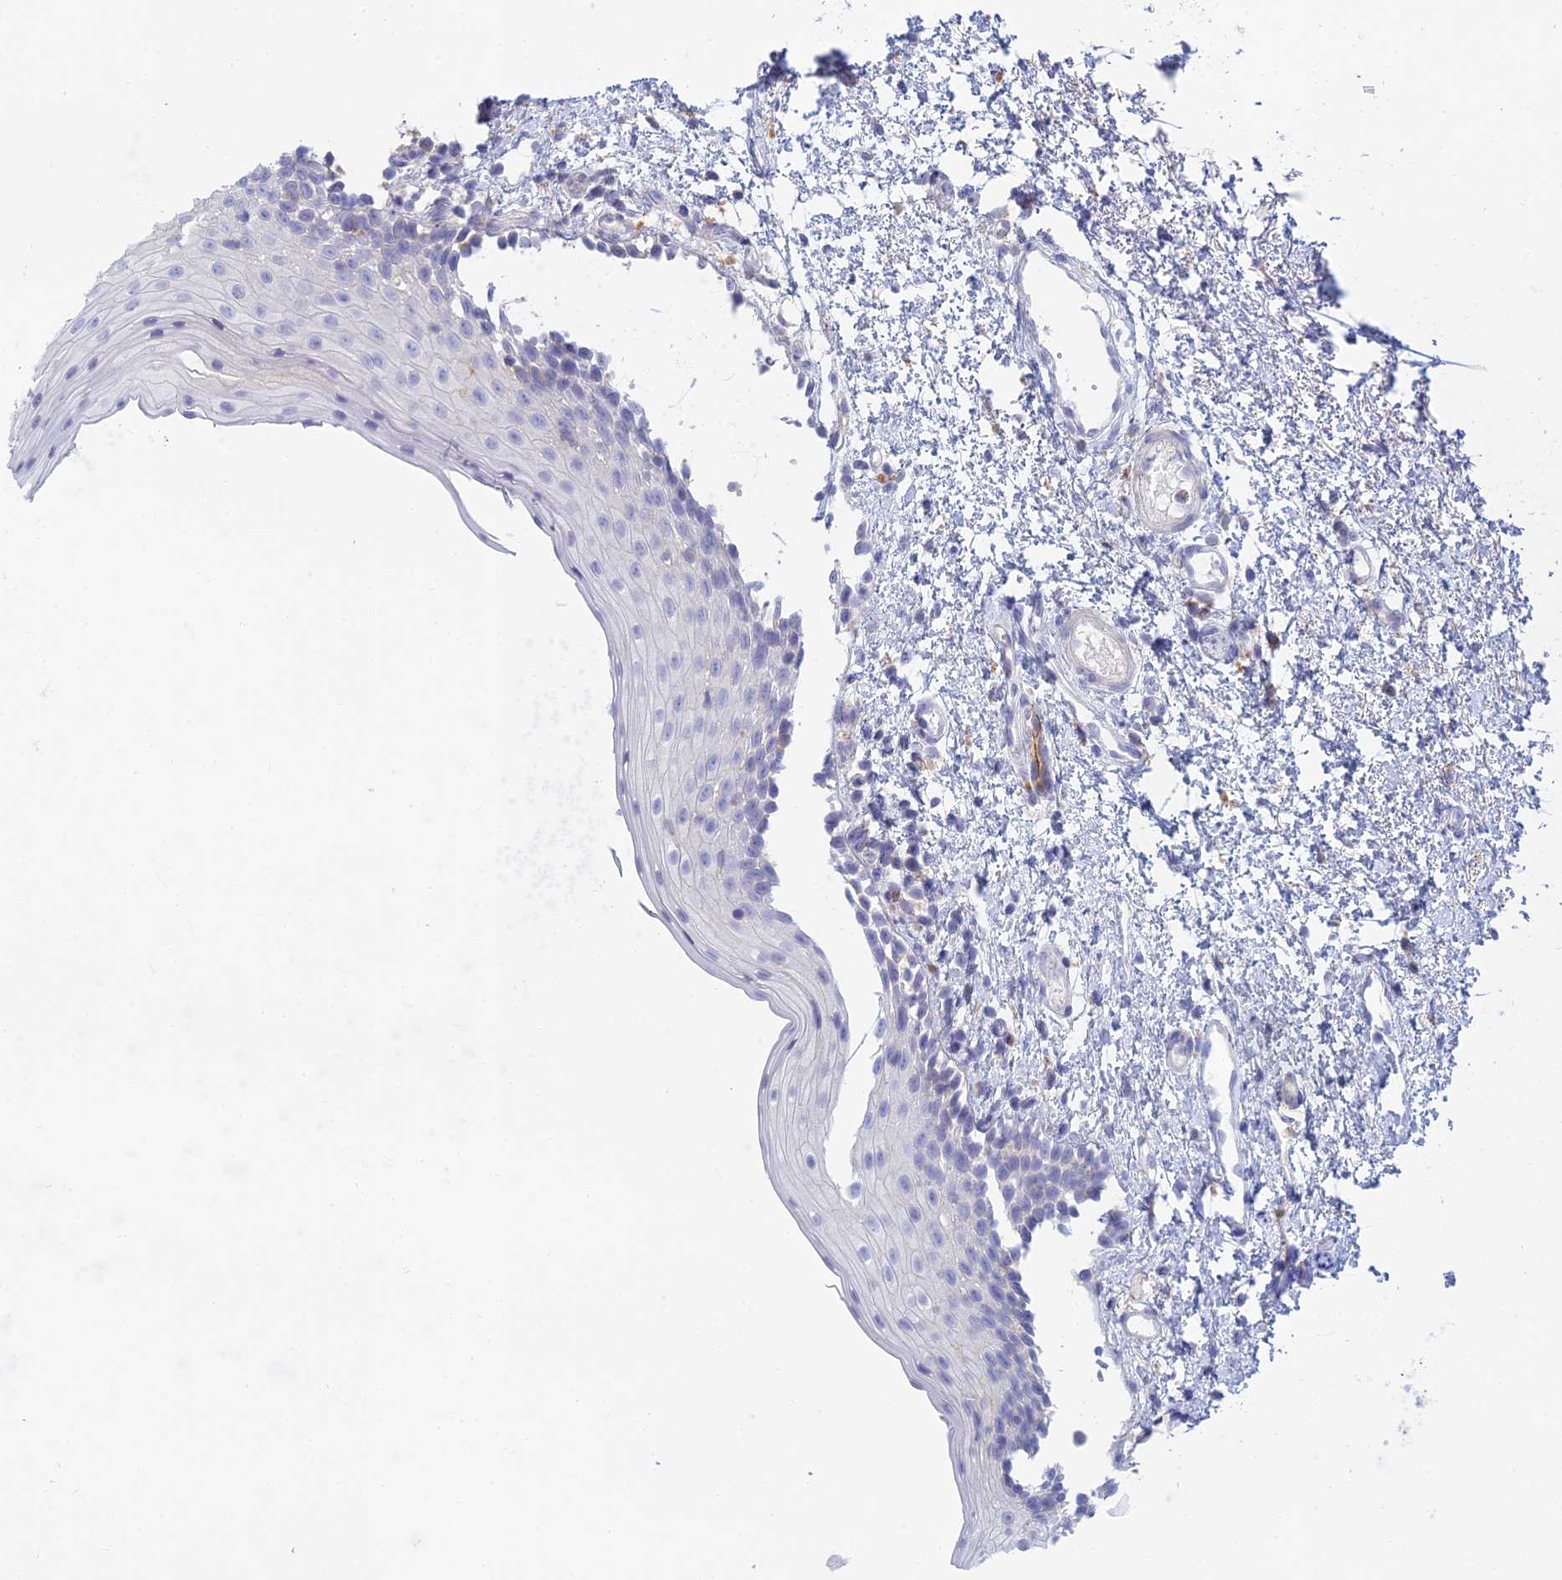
{"staining": {"intensity": "negative", "quantity": "none", "location": "none"}, "tissue": "oral mucosa", "cell_type": "Squamous epithelial cells", "image_type": "normal", "snomed": [{"axis": "morphology", "description": "Normal tissue, NOS"}, {"axis": "topography", "description": "Oral tissue"}], "caption": "Immunohistochemistry of unremarkable human oral mucosa shows no expression in squamous epithelial cells.", "gene": "FERD3L", "patient": {"sex": "female", "age": 13}}